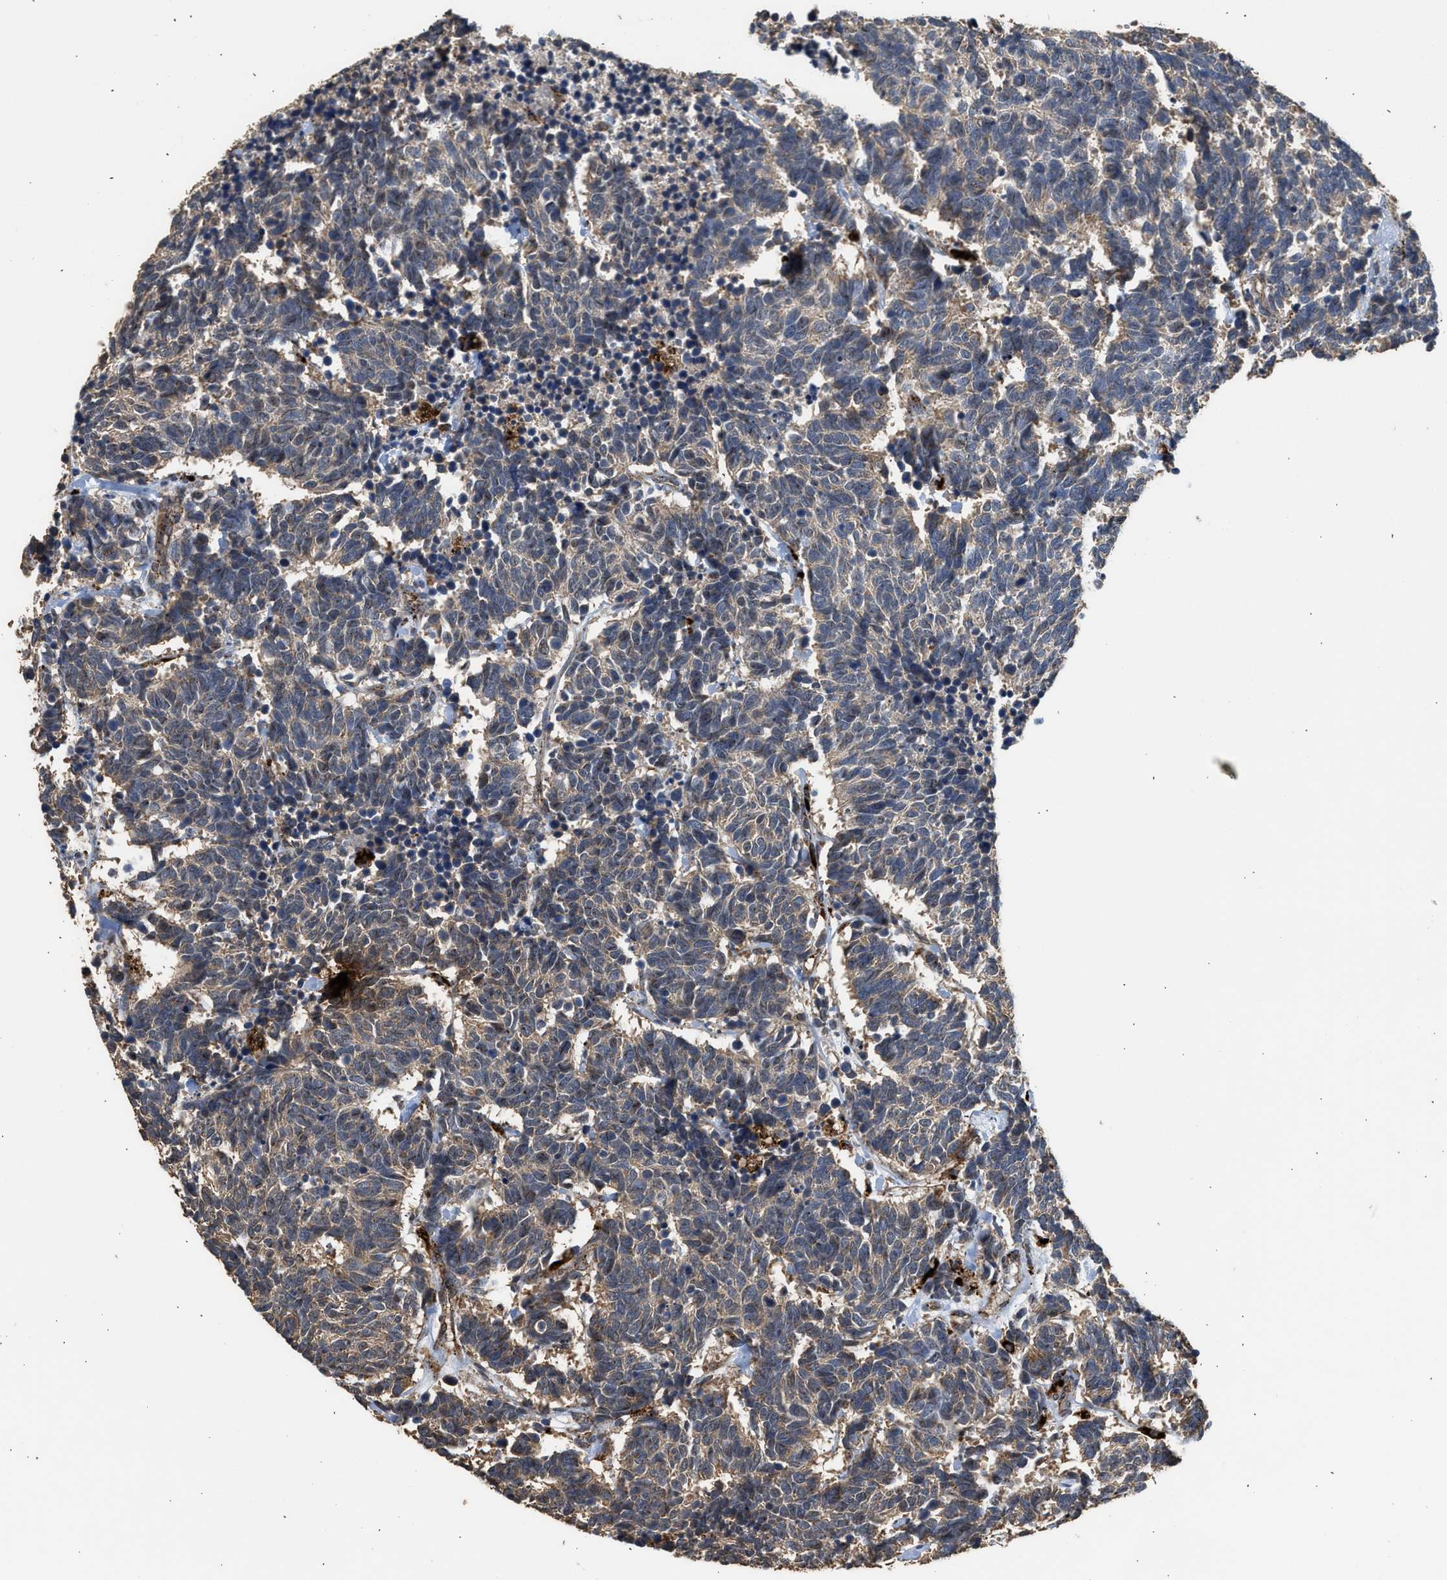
{"staining": {"intensity": "moderate", "quantity": ">75%", "location": "cytoplasmic/membranous"}, "tissue": "carcinoid", "cell_type": "Tumor cells", "image_type": "cancer", "snomed": [{"axis": "morphology", "description": "Carcinoma, NOS"}, {"axis": "morphology", "description": "Carcinoid, malignant, NOS"}, {"axis": "topography", "description": "Urinary bladder"}], "caption": "Protein expression analysis of human carcinoid reveals moderate cytoplasmic/membranous staining in about >75% of tumor cells.", "gene": "CTSV", "patient": {"sex": "male", "age": 57}}